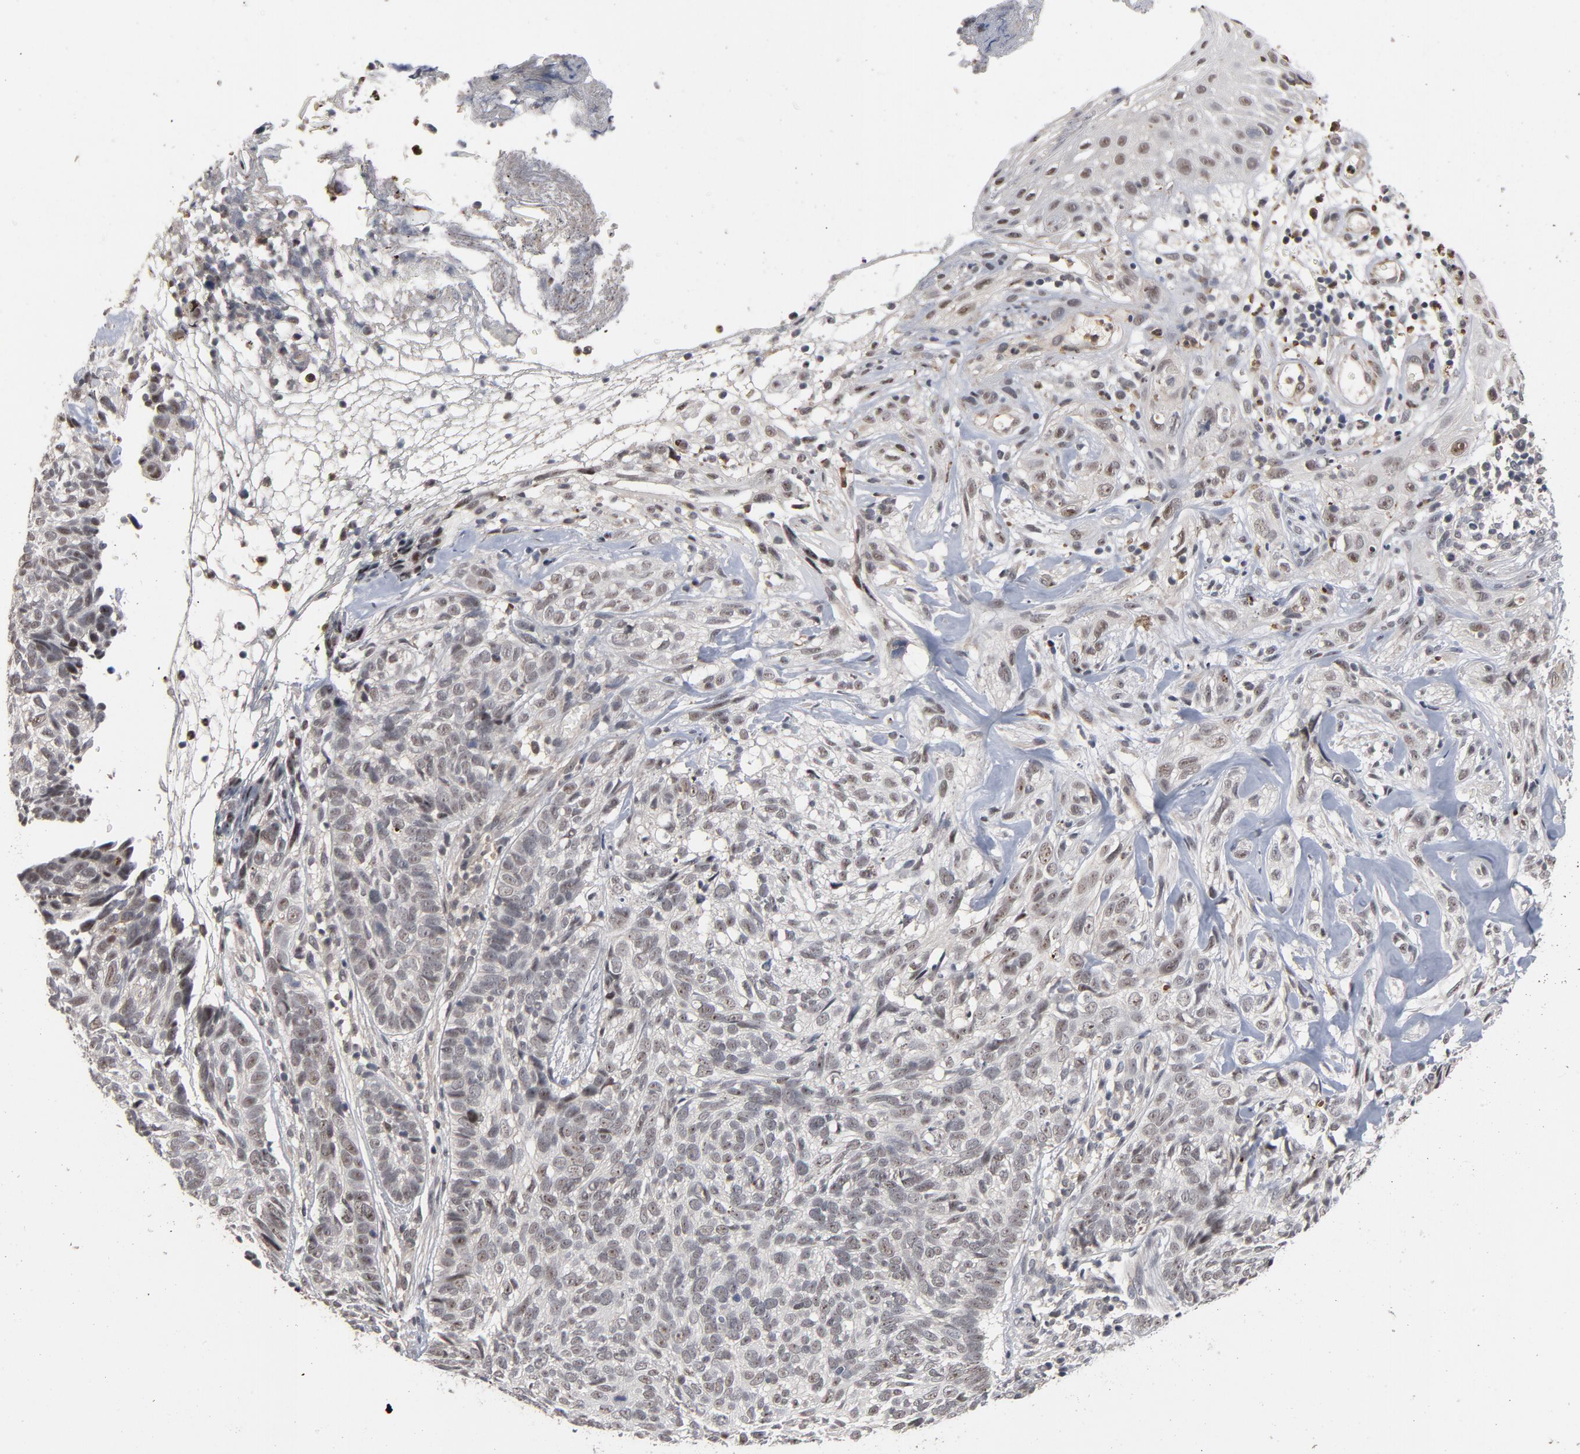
{"staining": {"intensity": "weak", "quantity": "<25%", "location": "nuclear"}, "tissue": "skin cancer", "cell_type": "Tumor cells", "image_type": "cancer", "snomed": [{"axis": "morphology", "description": "Basal cell carcinoma"}, {"axis": "topography", "description": "Skin"}], "caption": "Immunohistochemistry micrograph of neoplastic tissue: basal cell carcinoma (skin) stained with DAB (3,3'-diaminobenzidine) exhibits no significant protein positivity in tumor cells. Brightfield microscopy of immunohistochemistry (IHC) stained with DAB (3,3'-diaminobenzidine) (brown) and hematoxylin (blue), captured at high magnification.", "gene": "RTL5", "patient": {"sex": "male", "age": 72}}